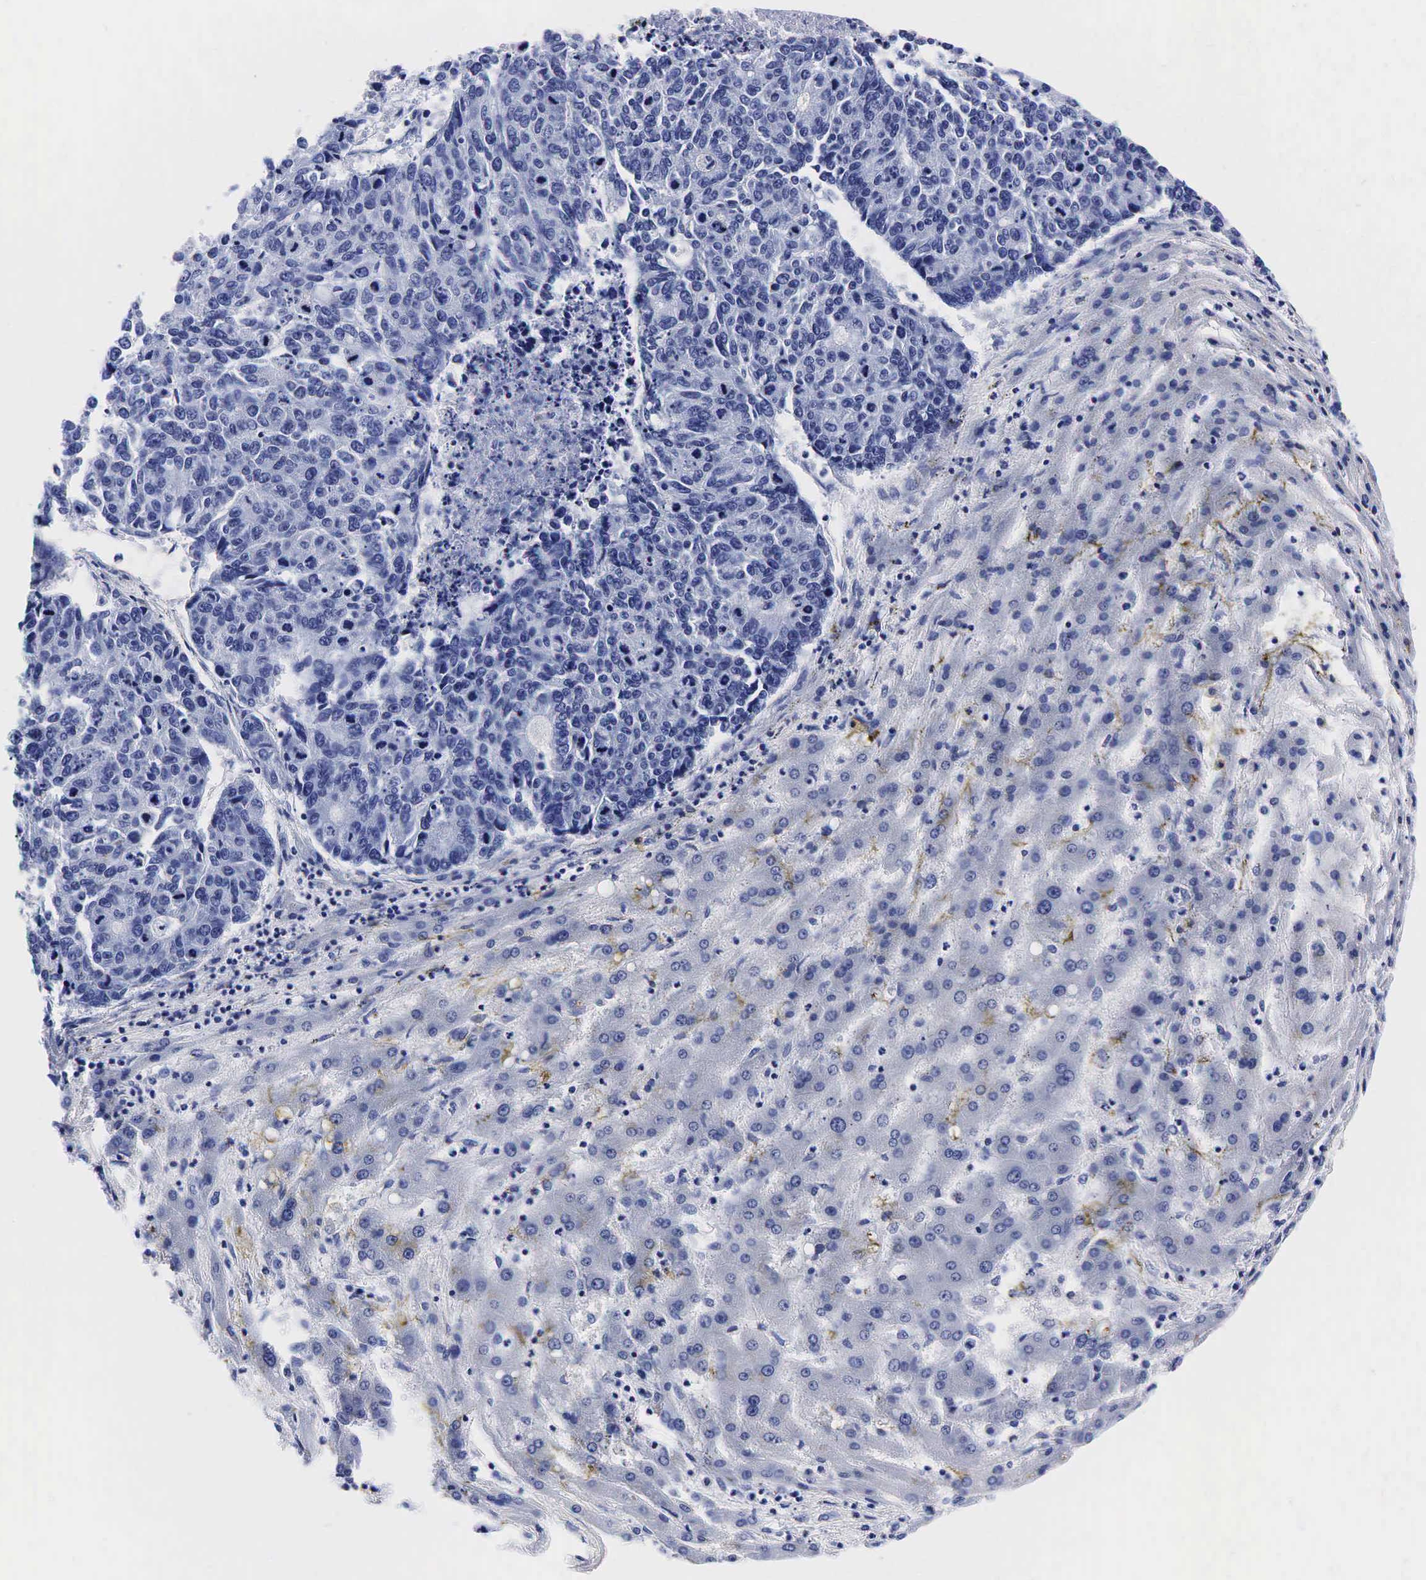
{"staining": {"intensity": "negative", "quantity": "none", "location": "none"}, "tissue": "liver cancer", "cell_type": "Tumor cells", "image_type": "cancer", "snomed": [{"axis": "morphology", "description": "Carcinoma, metastatic, NOS"}, {"axis": "topography", "description": "Liver"}], "caption": "Immunohistochemical staining of liver cancer reveals no significant staining in tumor cells.", "gene": "TG", "patient": {"sex": "male", "age": 49}}